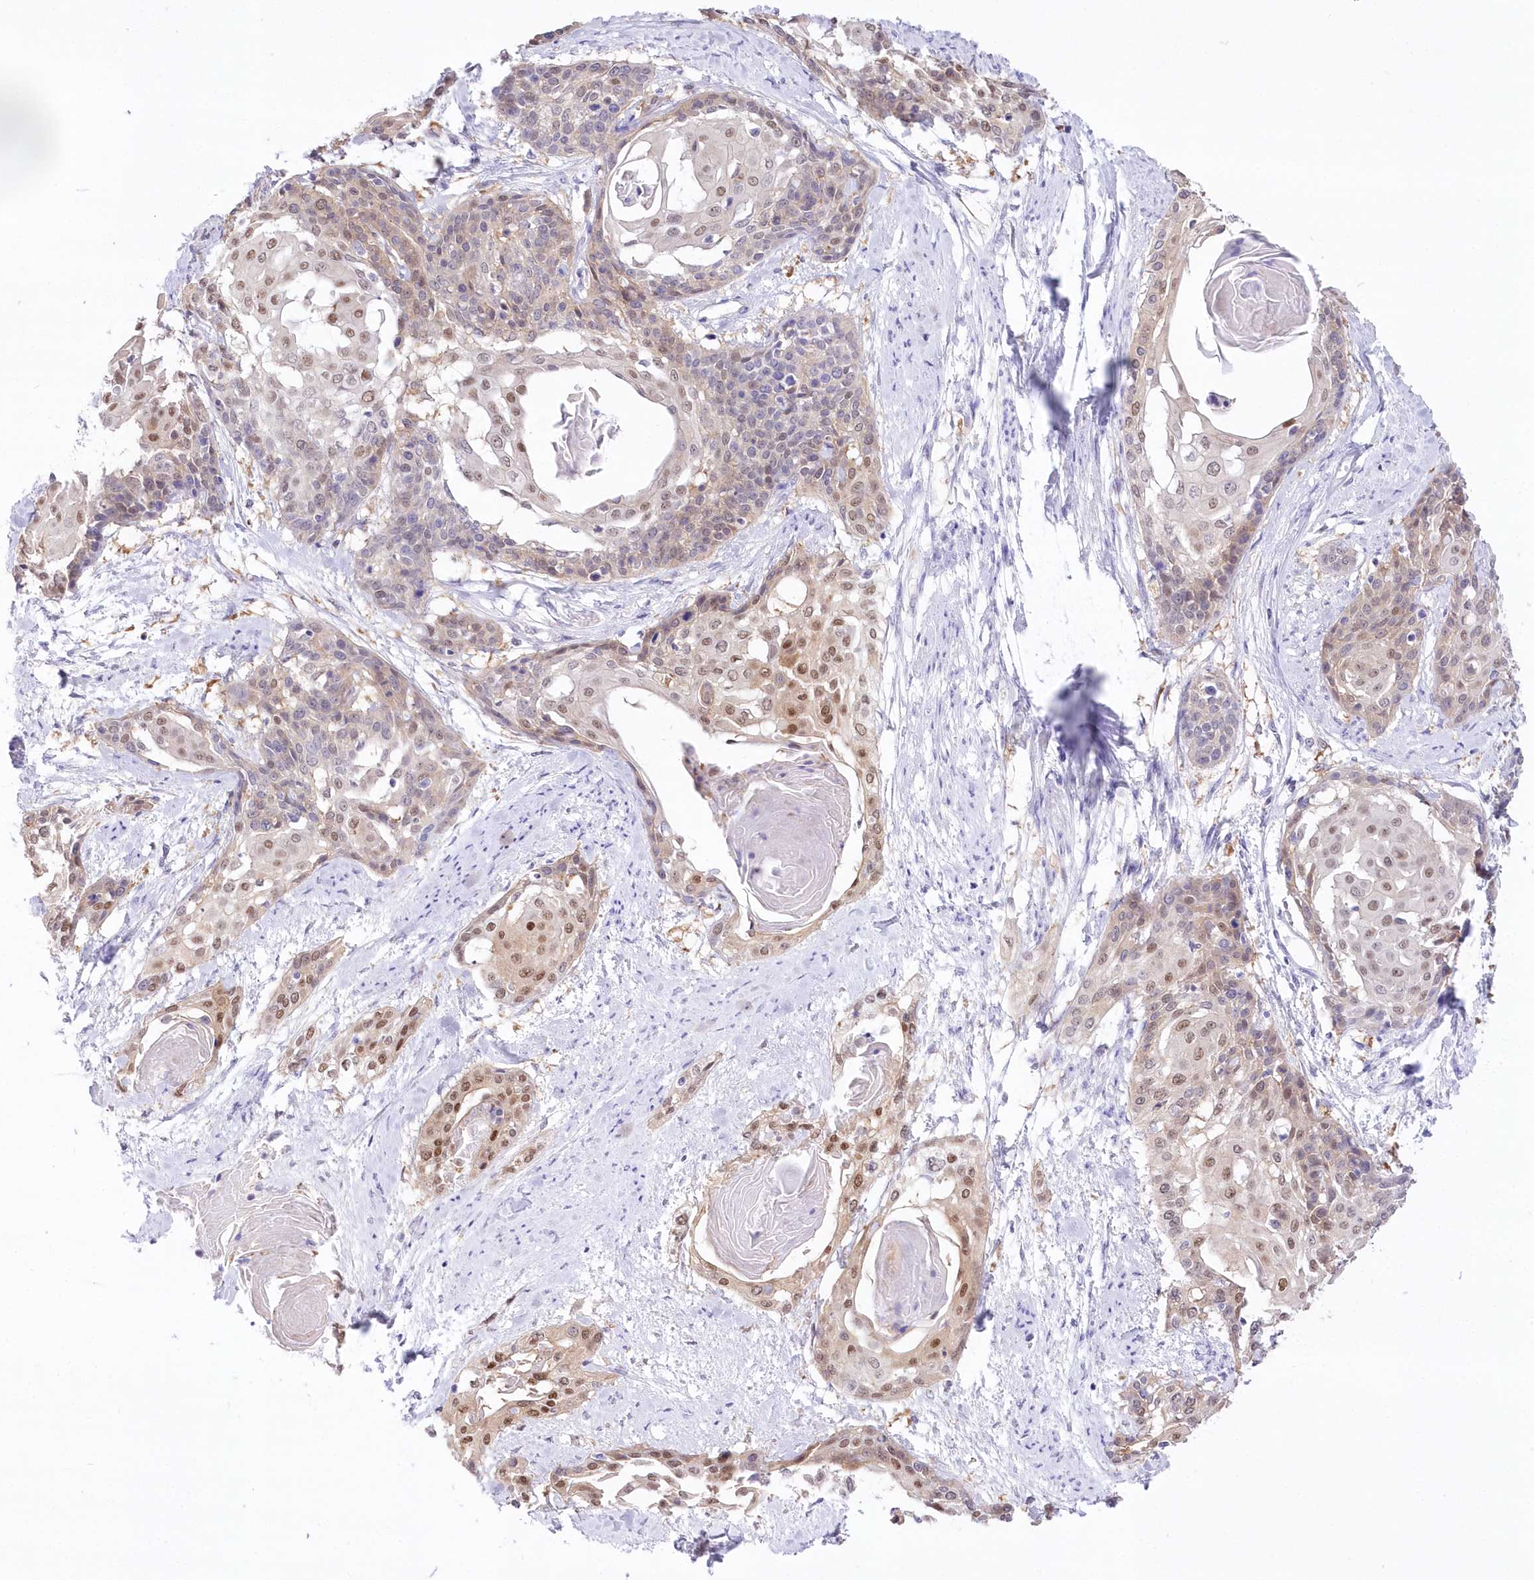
{"staining": {"intensity": "moderate", "quantity": "25%-75%", "location": "nuclear"}, "tissue": "cervical cancer", "cell_type": "Tumor cells", "image_type": "cancer", "snomed": [{"axis": "morphology", "description": "Squamous cell carcinoma, NOS"}, {"axis": "topography", "description": "Cervix"}], "caption": "A photomicrograph of squamous cell carcinoma (cervical) stained for a protein reveals moderate nuclear brown staining in tumor cells.", "gene": "UBA6", "patient": {"sex": "female", "age": 57}}